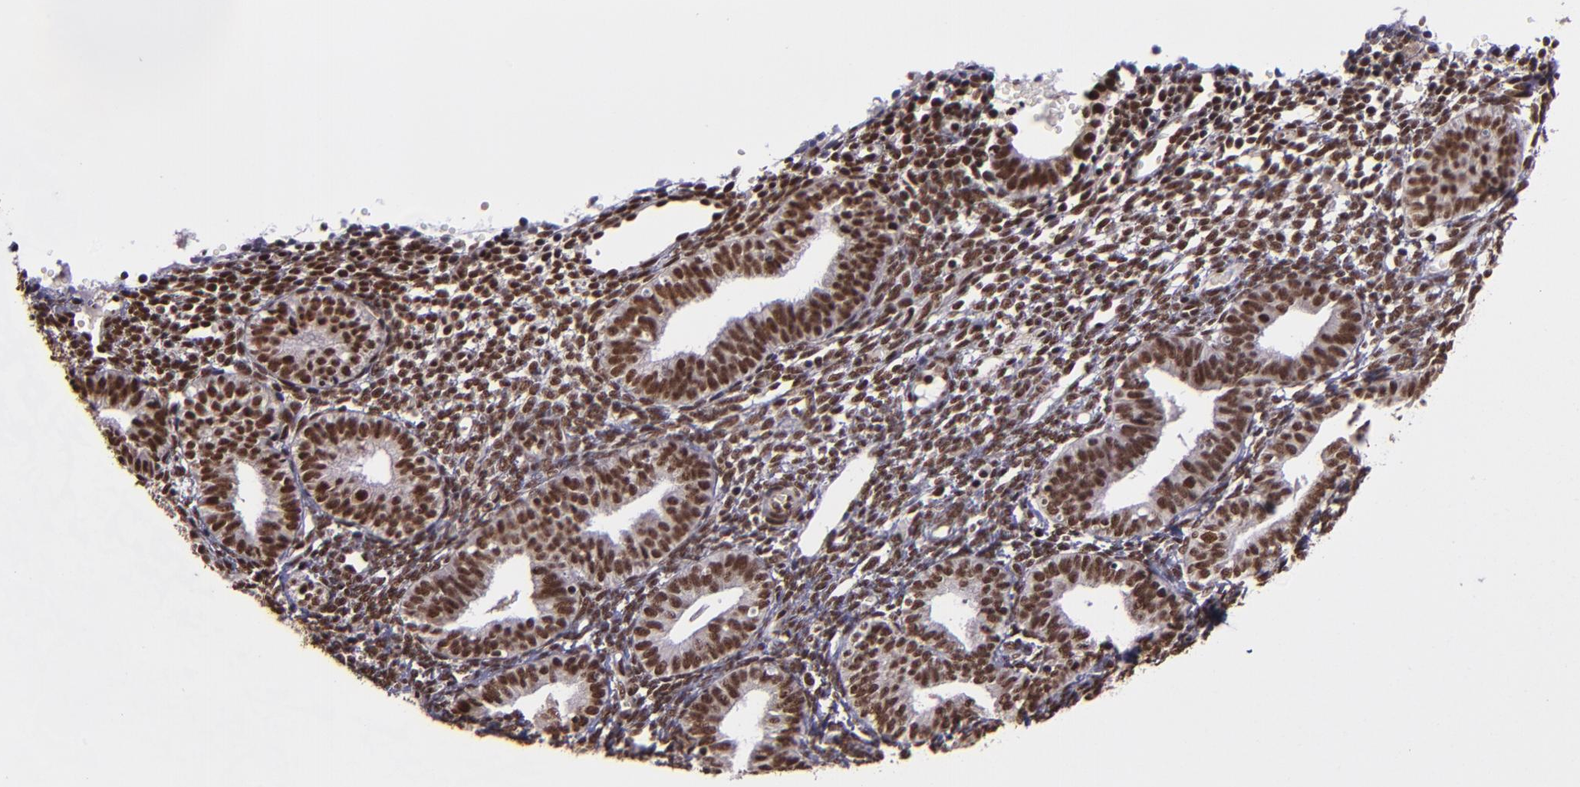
{"staining": {"intensity": "strong", "quantity": ">75%", "location": "nuclear"}, "tissue": "endometrium", "cell_type": "Cells in endometrial stroma", "image_type": "normal", "snomed": [{"axis": "morphology", "description": "Normal tissue, NOS"}, {"axis": "topography", "description": "Endometrium"}], "caption": "Unremarkable endometrium was stained to show a protein in brown. There is high levels of strong nuclear expression in about >75% of cells in endometrial stroma. The staining was performed using DAB to visualize the protein expression in brown, while the nuclei were stained in blue with hematoxylin (Magnification: 20x).", "gene": "PQBP1", "patient": {"sex": "female", "age": 61}}